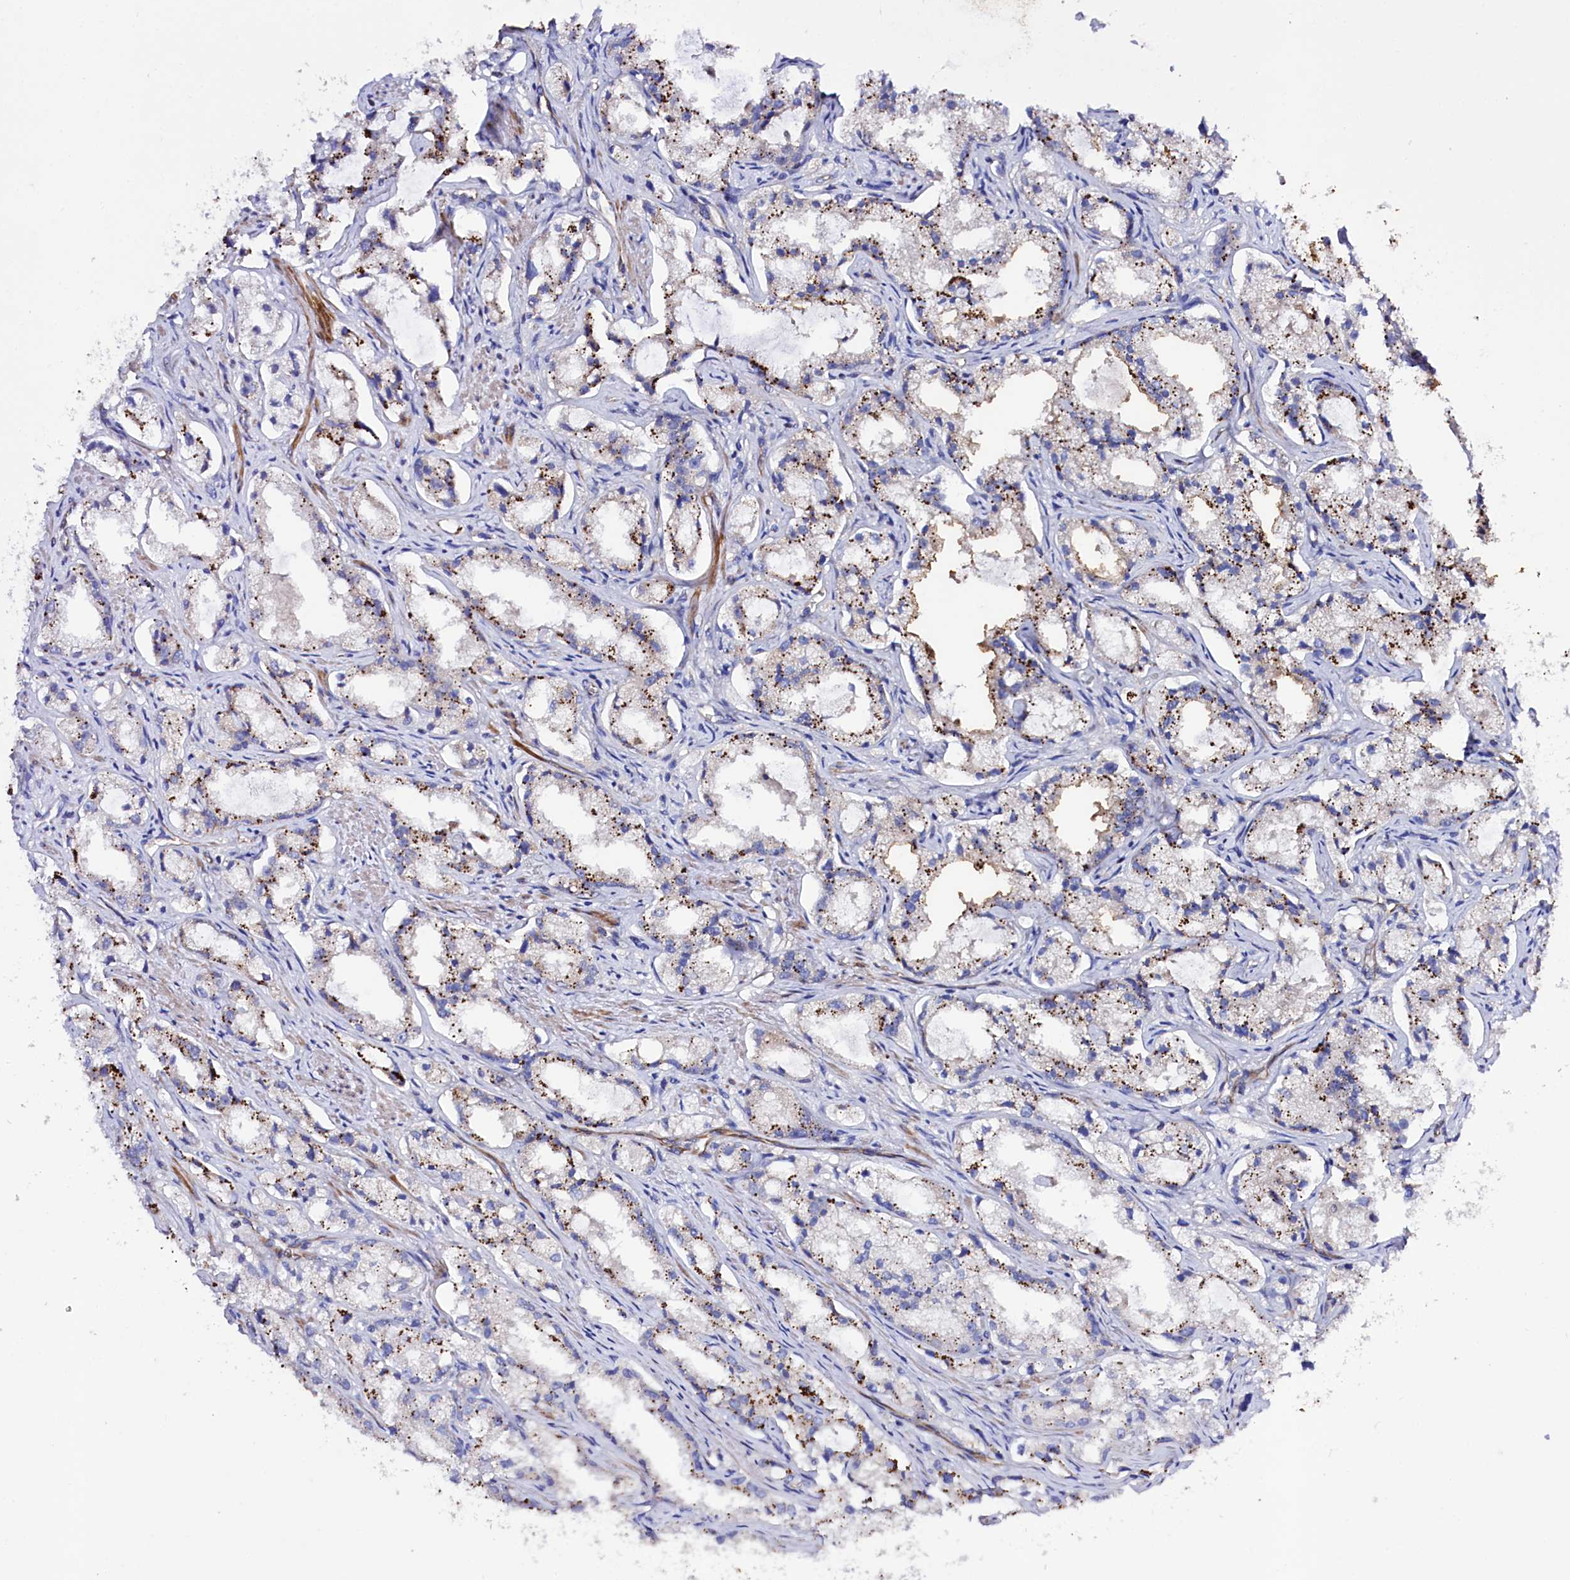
{"staining": {"intensity": "moderate", "quantity": "<25%", "location": "cytoplasmic/membranous"}, "tissue": "prostate cancer", "cell_type": "Tumor cells", "image_type": "cancer", "snomed": [{"axis": "morphology", "description": "Adenocarcinoma, High grade"}, {"axis": "topography", "description": "Prostate"}], "caption": "Brown immunohistochemical staining in adenocarcinoma (high-grade) (prostate) shows moderate cytoplasmic/membranous staining in about <25% of tumor cells. Using DAB (3,3'-diaminobenzidine) (brown) and hematoxylin (blue) stains, captured at high magnification using brightfield microscopy.", "gene": "SLC7A1", "patient": {"sex": "male", "age": 66}}